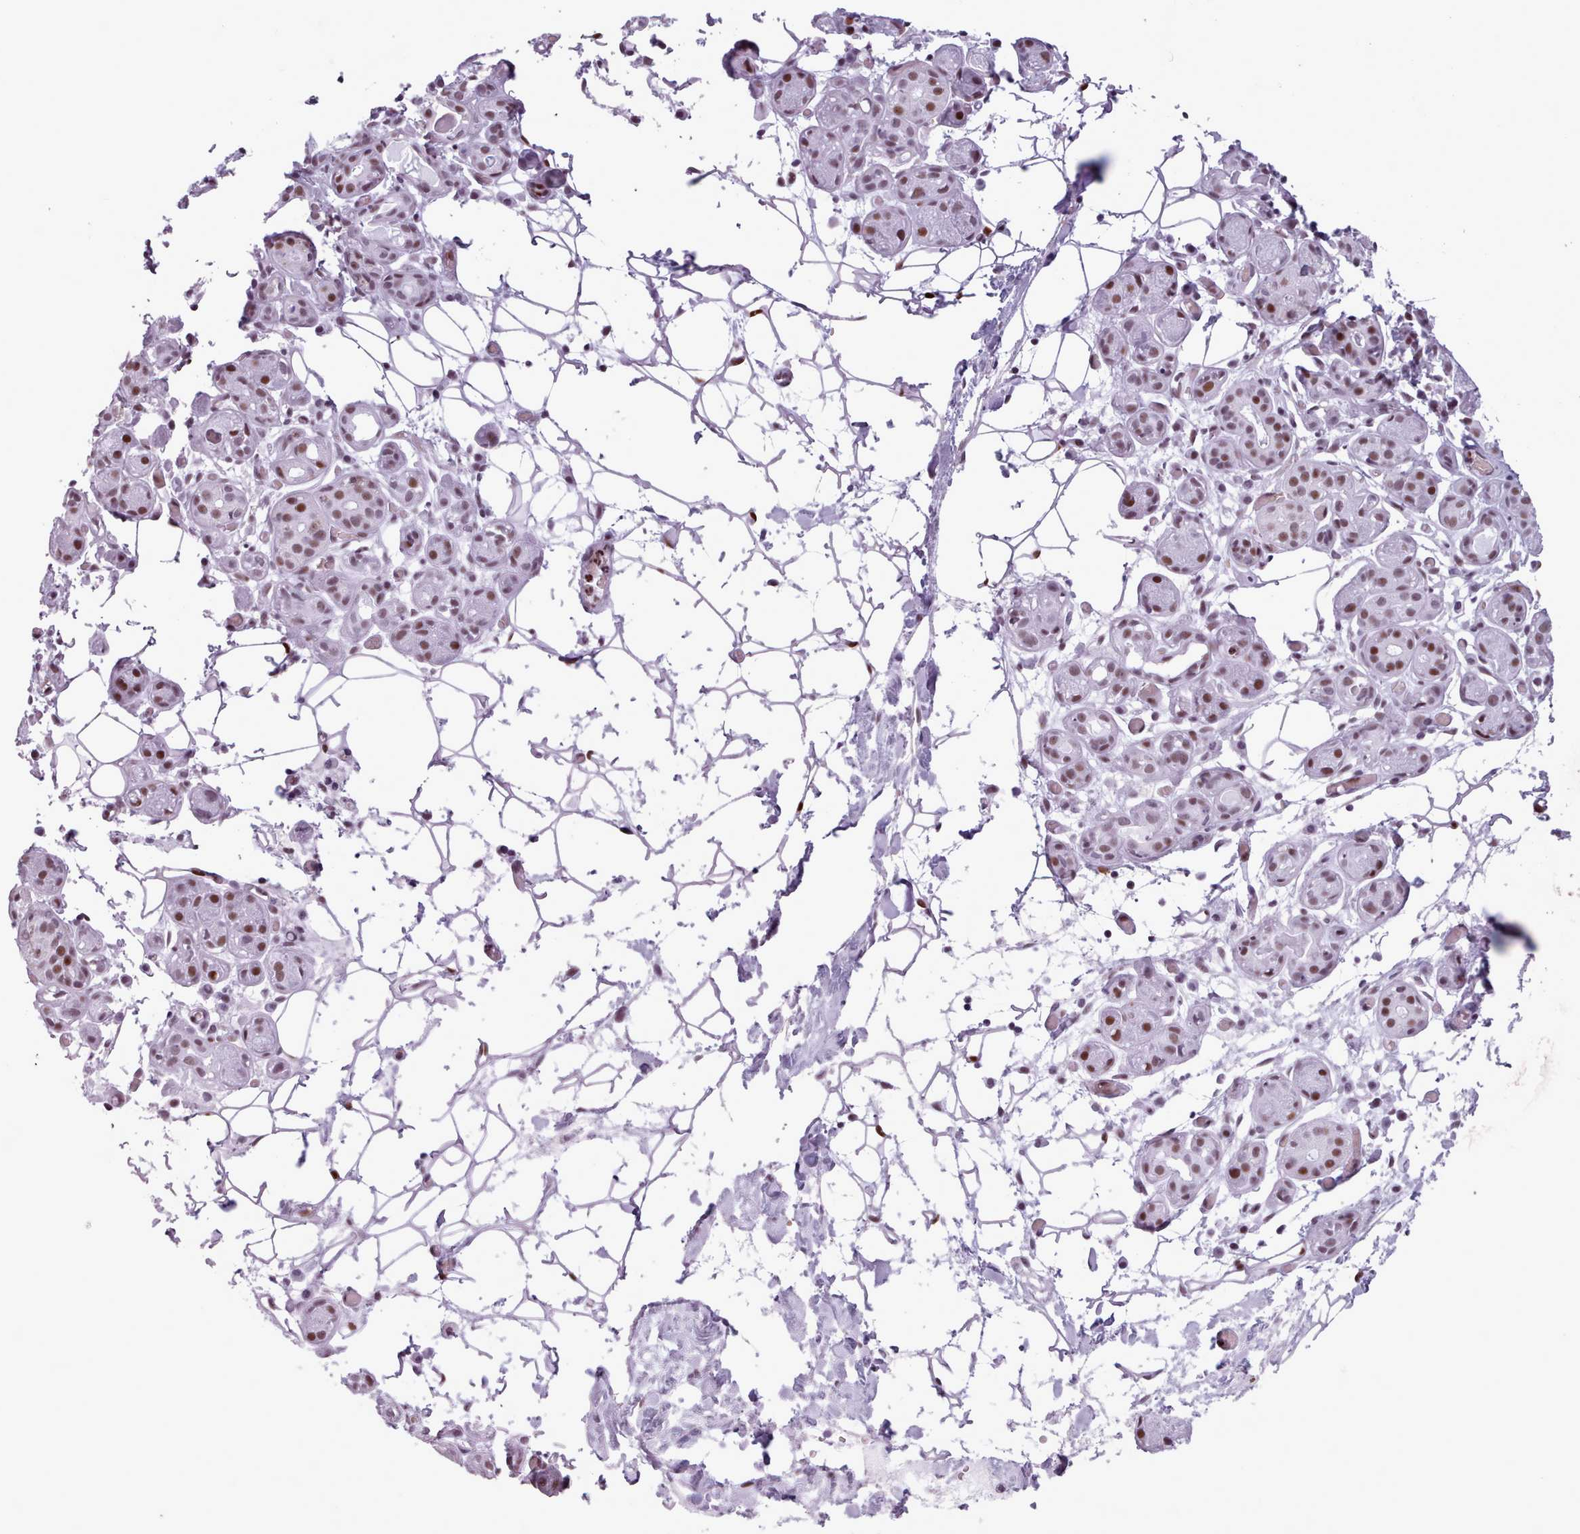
{"staining": {"intensity": "moderate", "quantity": ">75%", "location": "nuclear"}, "tissue": "salivary gland", "cell_type": "Glandular cells", "image_type": "normal", "snomed": [{"axis": "morphology", "description": "Normal tissue, NOS"}, {"axis": "topography", "description": "Salivary gland"}], "caption": "High-power microscopy captured an immunohistochemistry photomicrograph of benign salivary gland, revealing moderate nuclear expression in approximately >75% of glandular cells. (DAB = brown stain, brightfield microscopy at high magnification).", "gene": "SRSF4", "patient": {"sex": "male", "age": 82}}